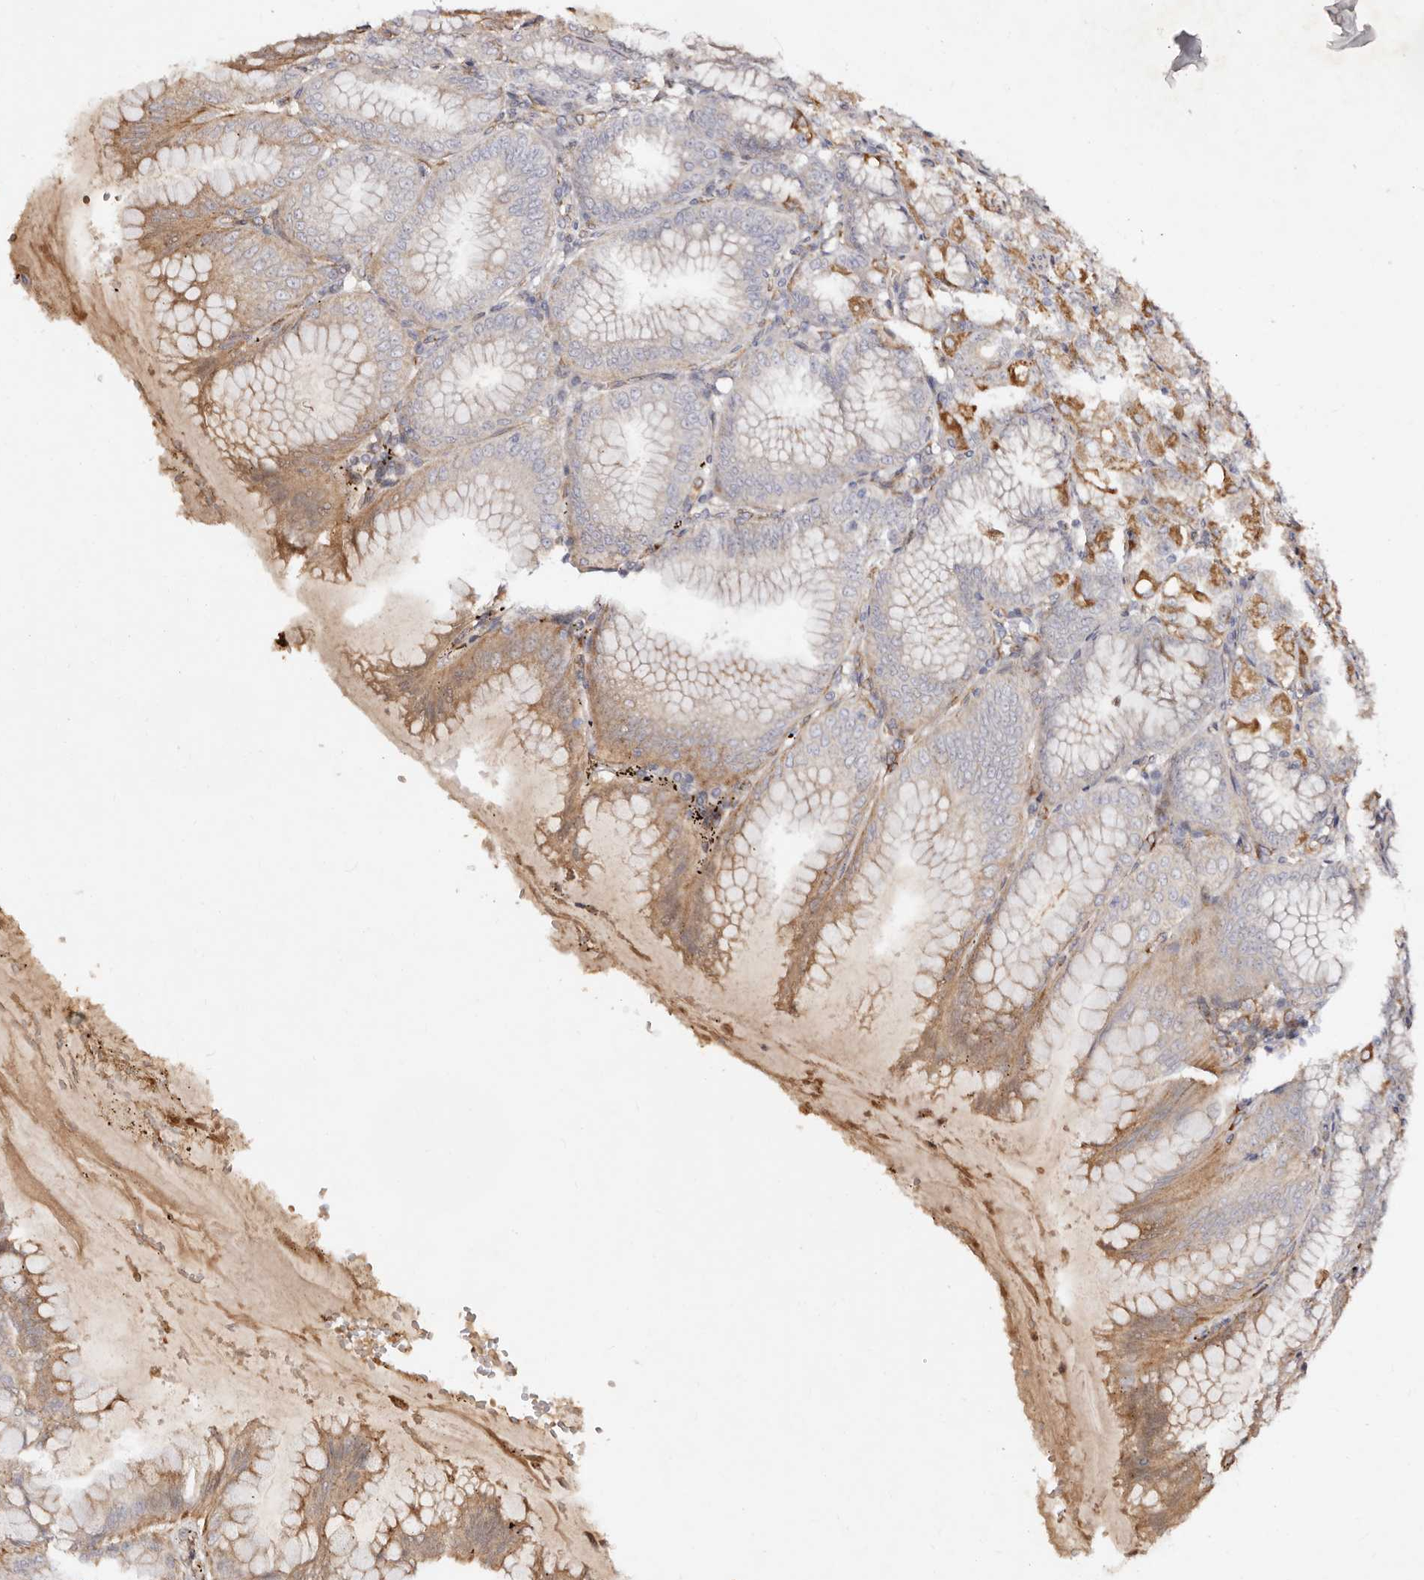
{"staining": {"intensity": "moderate", "quantity": "25%-75%", "location": "cytoplasmic/membranous"}, "tissue": "stomach", "cell_type": "Glandular cells", "image_type": "normal", "snomed": [{"axis": "morphology", "description": "Normal tissue, NOS"}, {"axis": "topography", "description": "Stomach, lower"}], "caption": "Immunohistochemistry (IHC) staining of normal stomach, which demonstrates medium levels of moderate cytoplasmic/membranous expression in about 25%-75% of glandular cells indicating moderate cytoplasmic/membranous protein positivity. The staining was performed using DAB (brown) for protein detection and nuclei were counterstained in hematoxylin (blue).", "gene": "SERPINH1", "patient": {"sex": "male", "age": 71}}